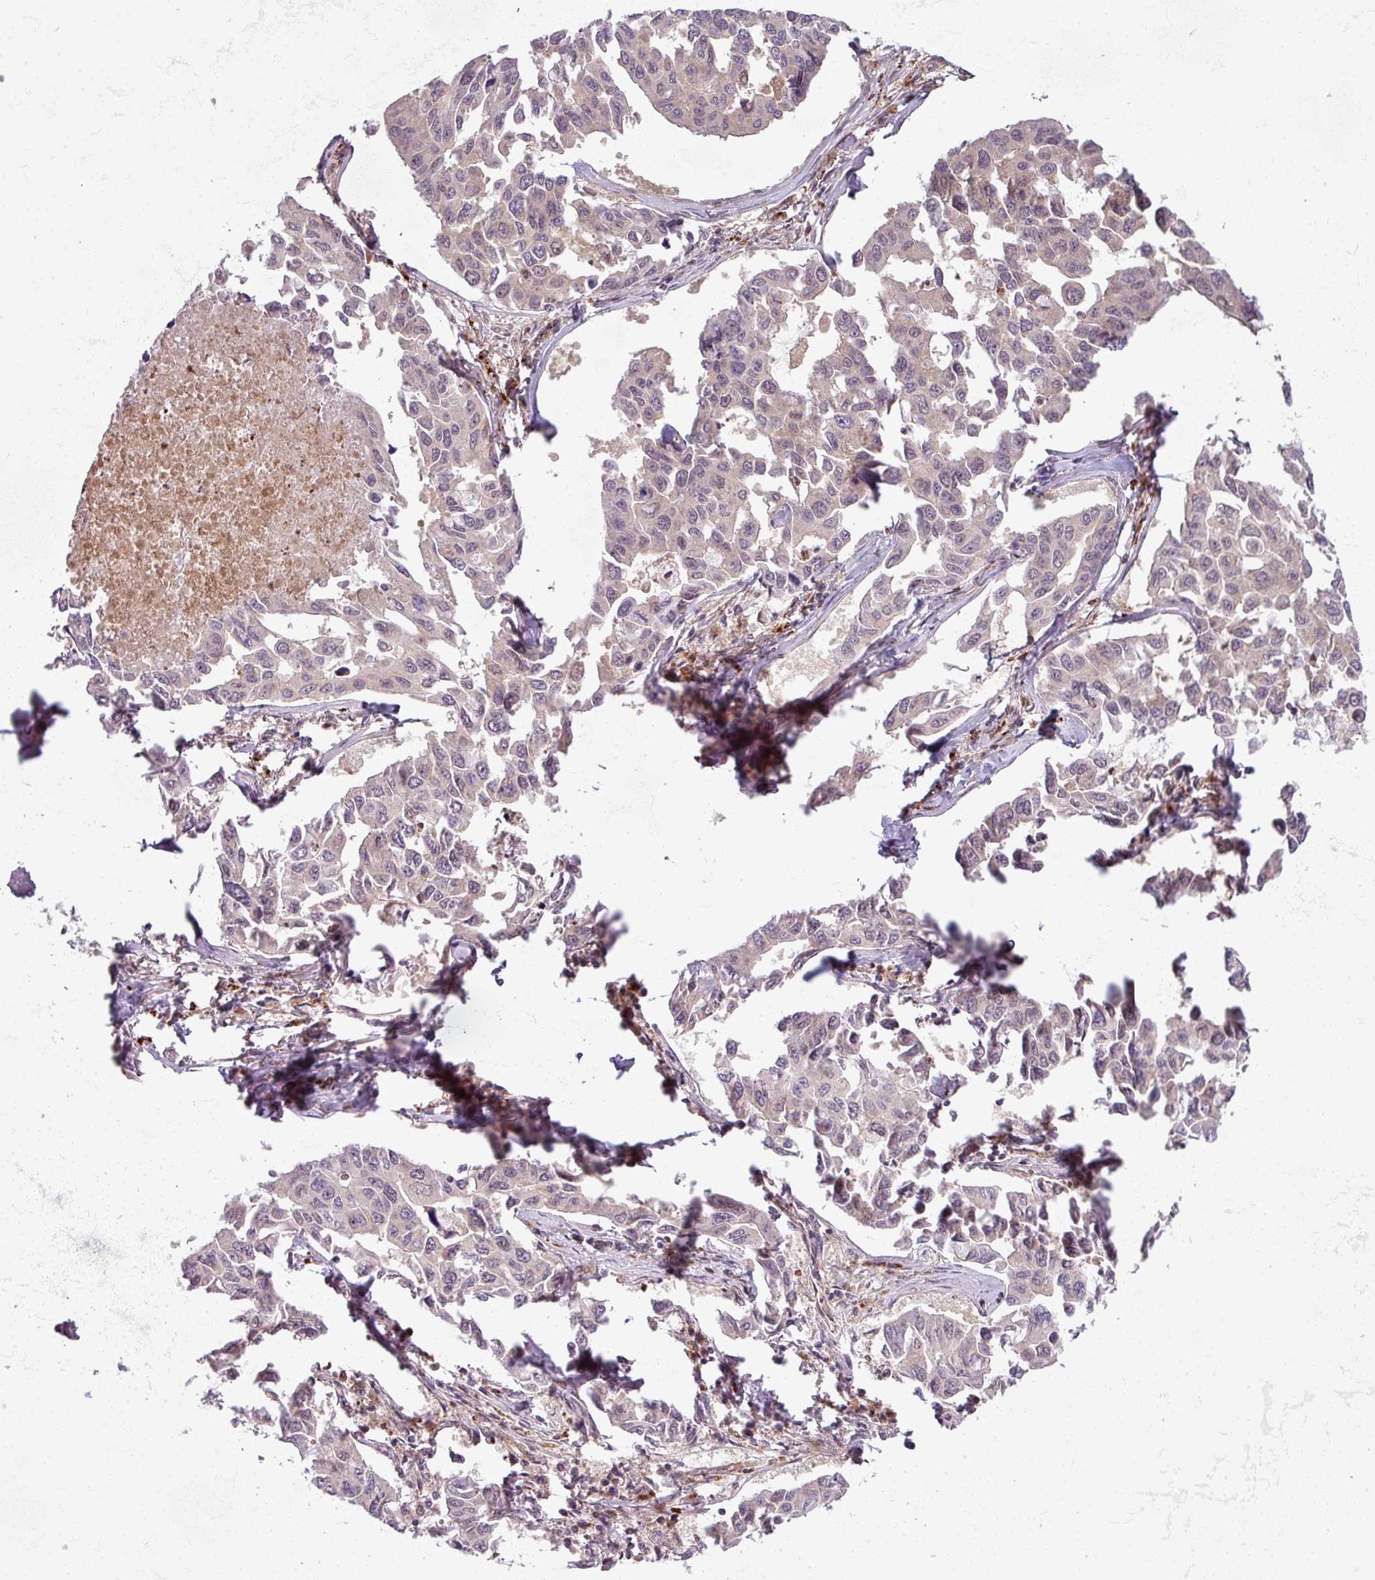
{"staining": {"intensity": "weak", "quantity": ">75%", "location": "cytoplasmic/membranous,nuclear"}, "tissue": "lung cancer", "cell_type": "Tumor cells", "image_type": "cancer", "snomed": [{"axis": "morphology", "description": "Adenocarcinoma, NOS"}, {"axis": "topography", "description": "Lung"}], "caption": "Tumor cells exhibit weak cytoplasmic/membranous and nuclear positivity in approximately >75% of cells in adenocarcinoma (lung).", "gene": "CCDC144A", "patient": {"sex": "male", "age": 64}}